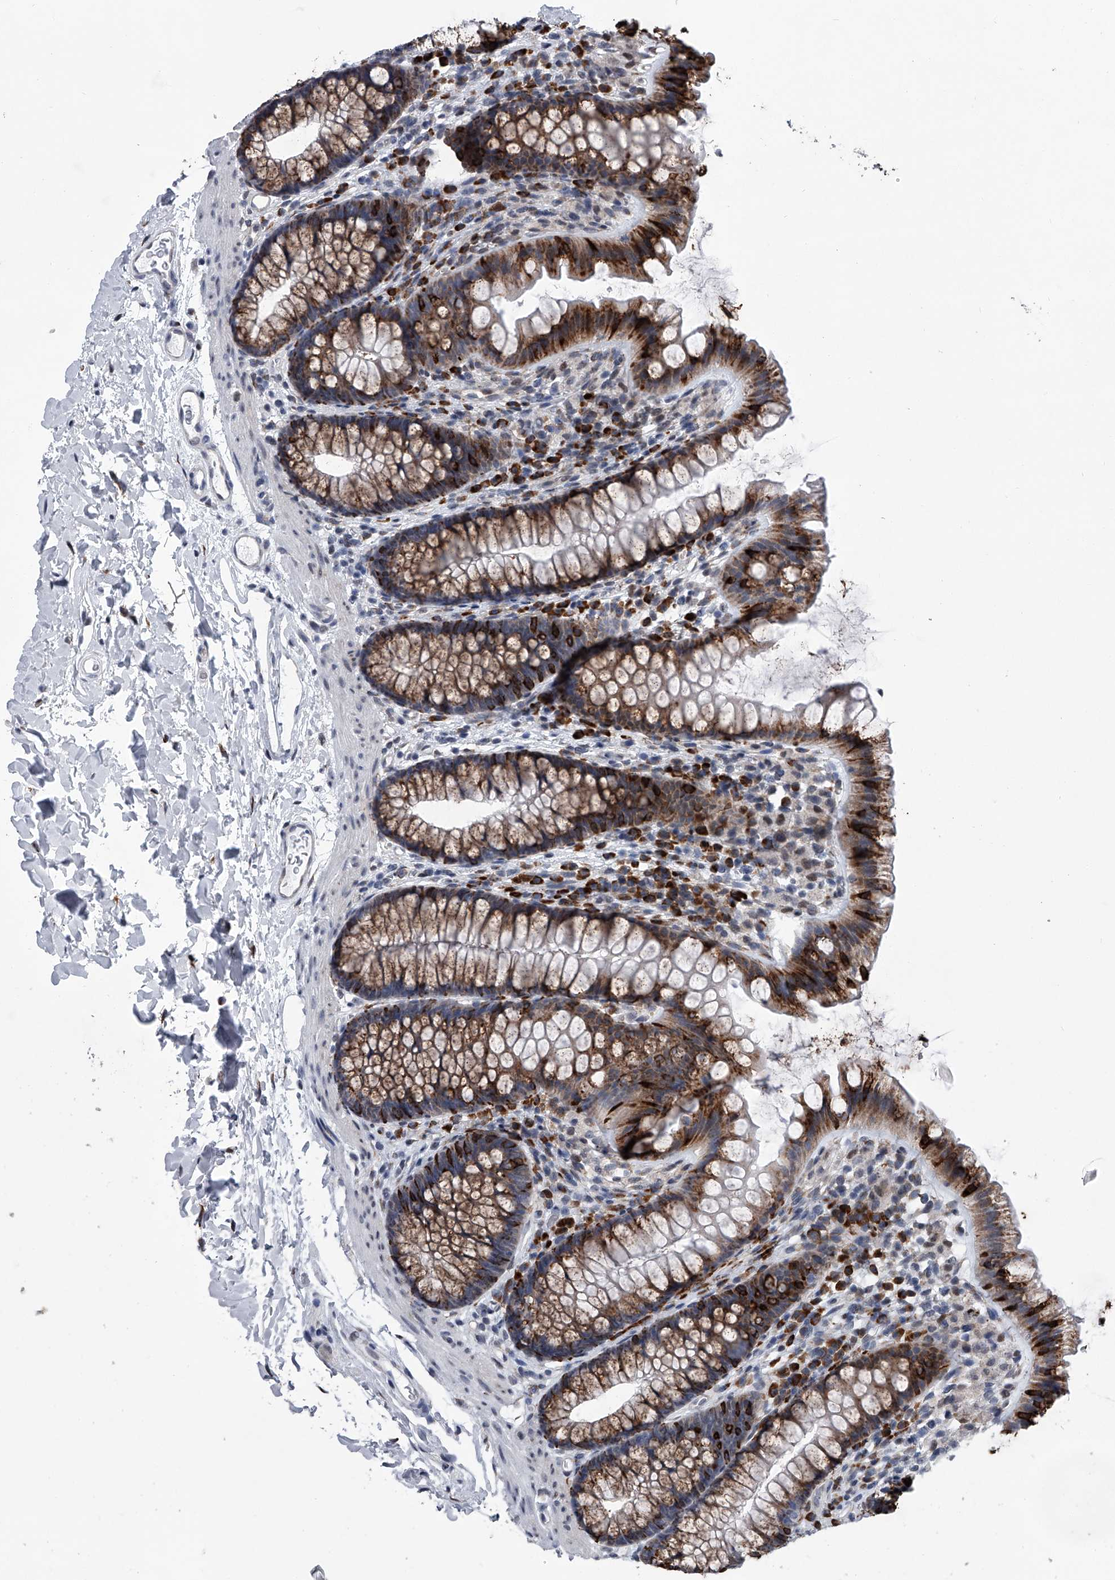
{"staining": {"intensity": "negative", "quantity": "none", "location": "none"}, "tissue": "colon", "cell_type": "Endothelial cells", "image_type": "normal", "snomed": [{"axis": "morphology", "description": "Normal tissue, NOS"}, {"axis": "topography", "description": "Colon"}], "caption": "This is a histopathology image of IHC staining of unremarkable colon, which shows no staining in endothelial cells.", "gene": "PPP2R5D", "patient": {"sex": "female", "age": 62}}